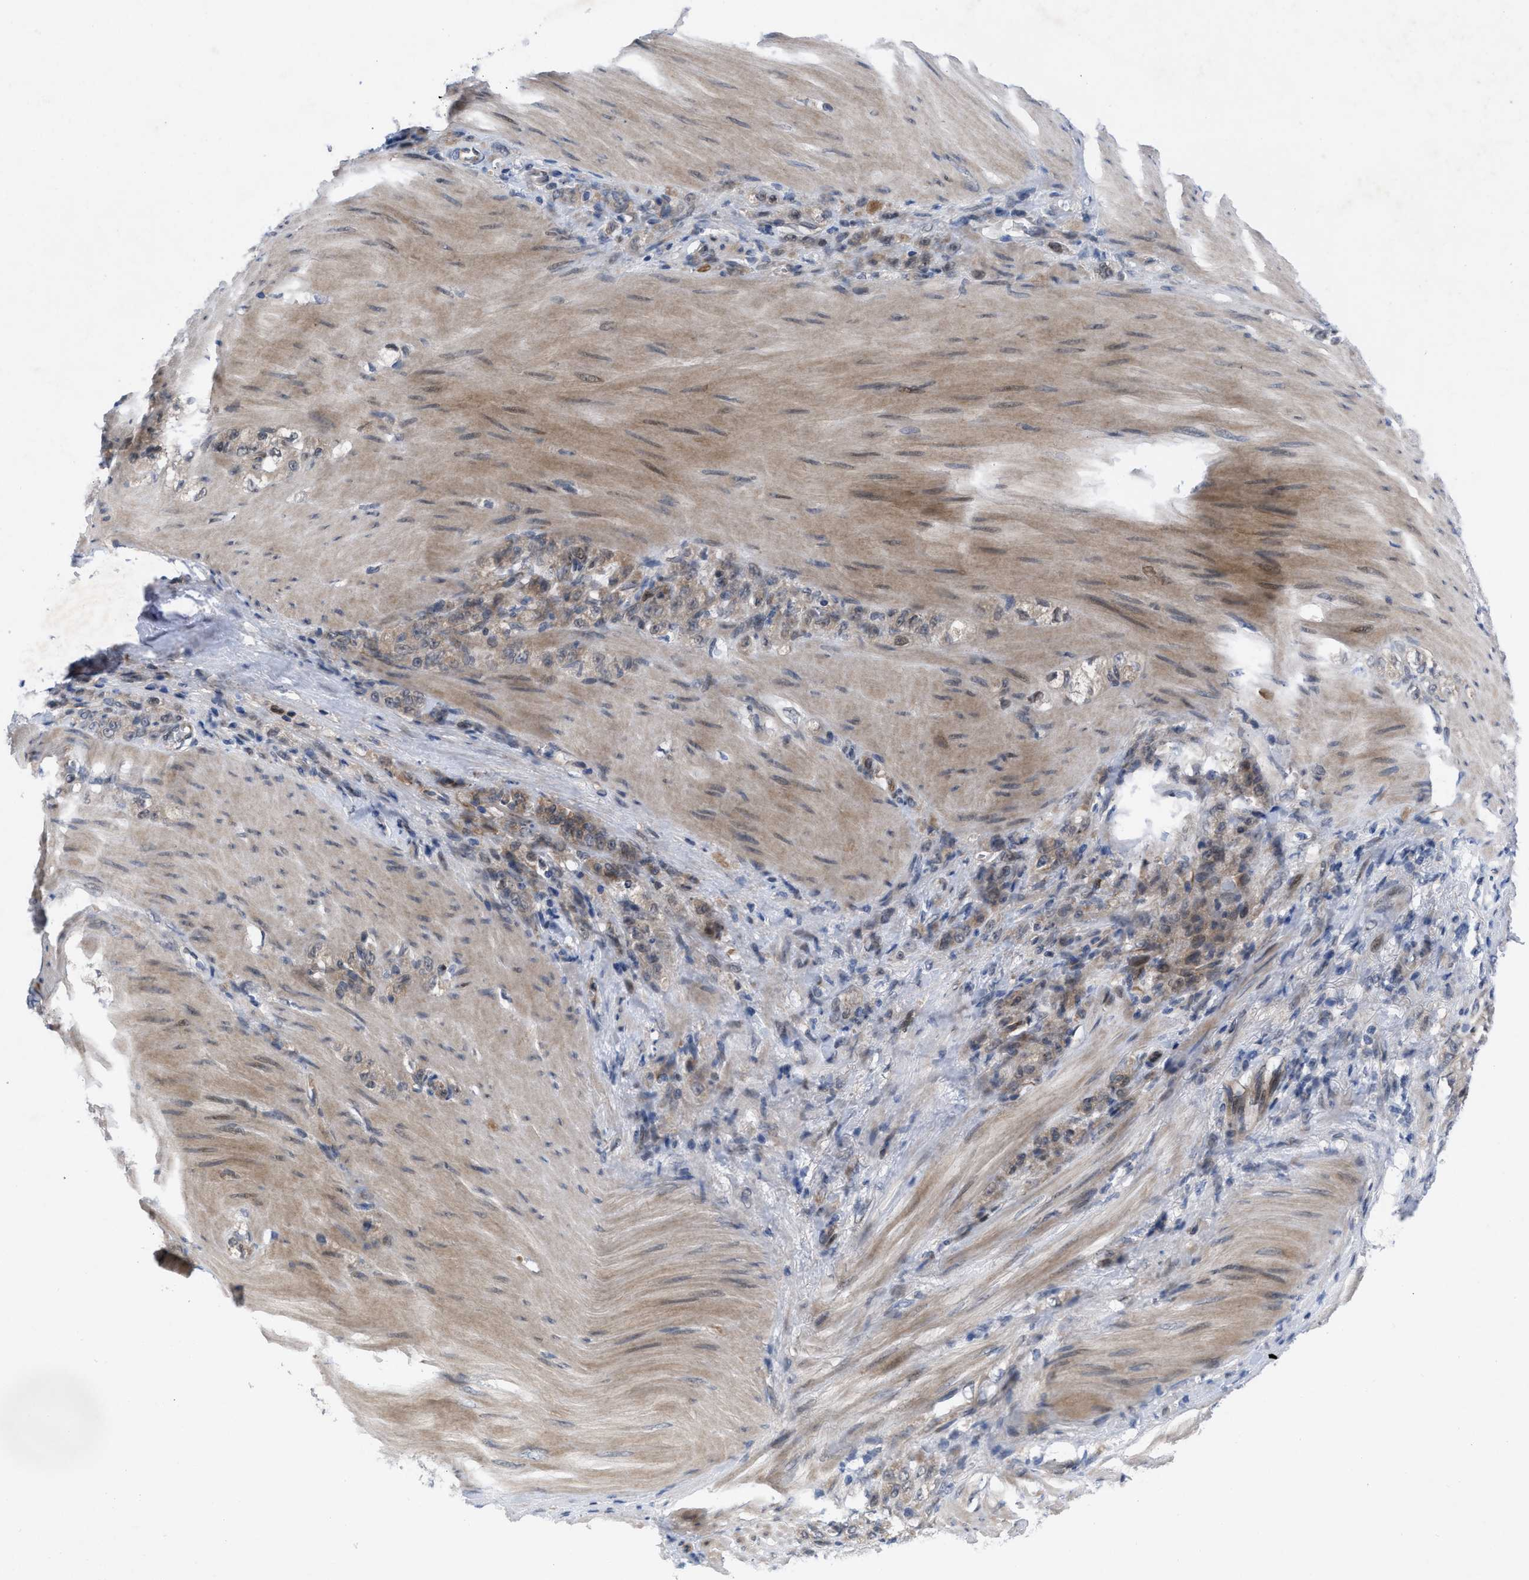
{"staining": {"intensity": "moderate", "quantity": ">75%", "location": "cytoplasmic/membranous"}, "tissue": "stomach cancer", "cell_type": "Tumor cells", "image_type": "cancer", "snomed": [{"axis": "morphology", "description": "Normal tissue, NOS"}, {"axis": "morphology", "description": "Adenocarcinoma, NOS"}, {"axis": "topography", "description": "Stomach"}], "caption": "IHC (DAB) staining of human stomach cancer displays moderate cytoplasmic/membranous protein positivity in approximately >75% of tumor cells. Nuclei are stained in blue.", "gene": "IL17RE", "patient": {"sex": "male", "age": 82}}